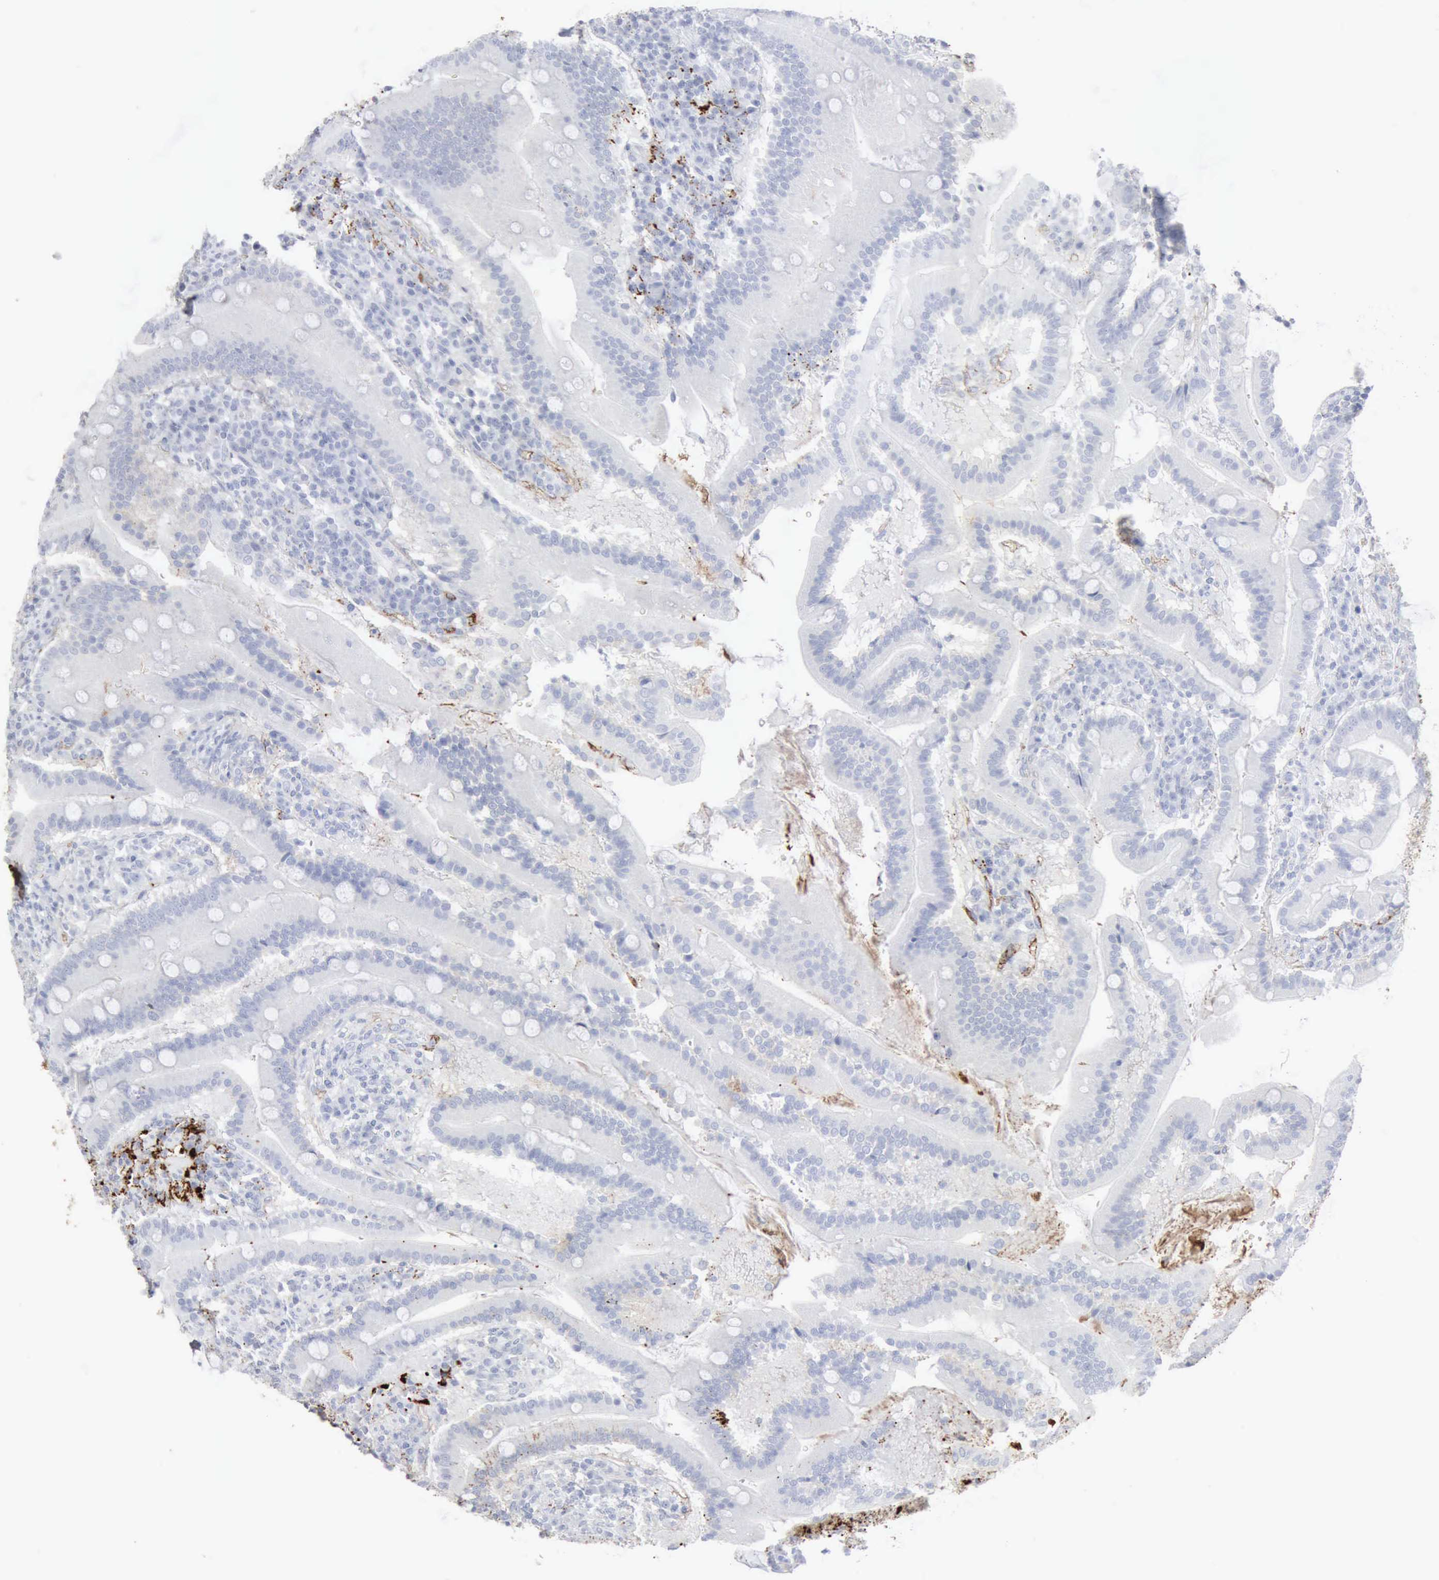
{"staining": {"intensity": "negative", "quantity": "none", "location": "none"}, "tissue": "duodenum", "cell_type": "Glandular cells", "image_type": "normal", "snomed": [{"axis": "morphology", "description": "Normal tissue, NOS"}, {"axis": "topography", "description": "Duodenum"}], "caption": "High power microscopy image of an immunohistochemistry (IHC) micrograph of unremarkable duodenum, revealing no significant staining in glandular cells. (Stains: DAB (3,3'-diaminobenzidine) immunohistochemistry (IHC) with hematoxylin counter stain, Microscopy: brightfield microscopy at high magnification).", "gene": "C4BPA", "patient": {"sex": "male", "age": 50}}